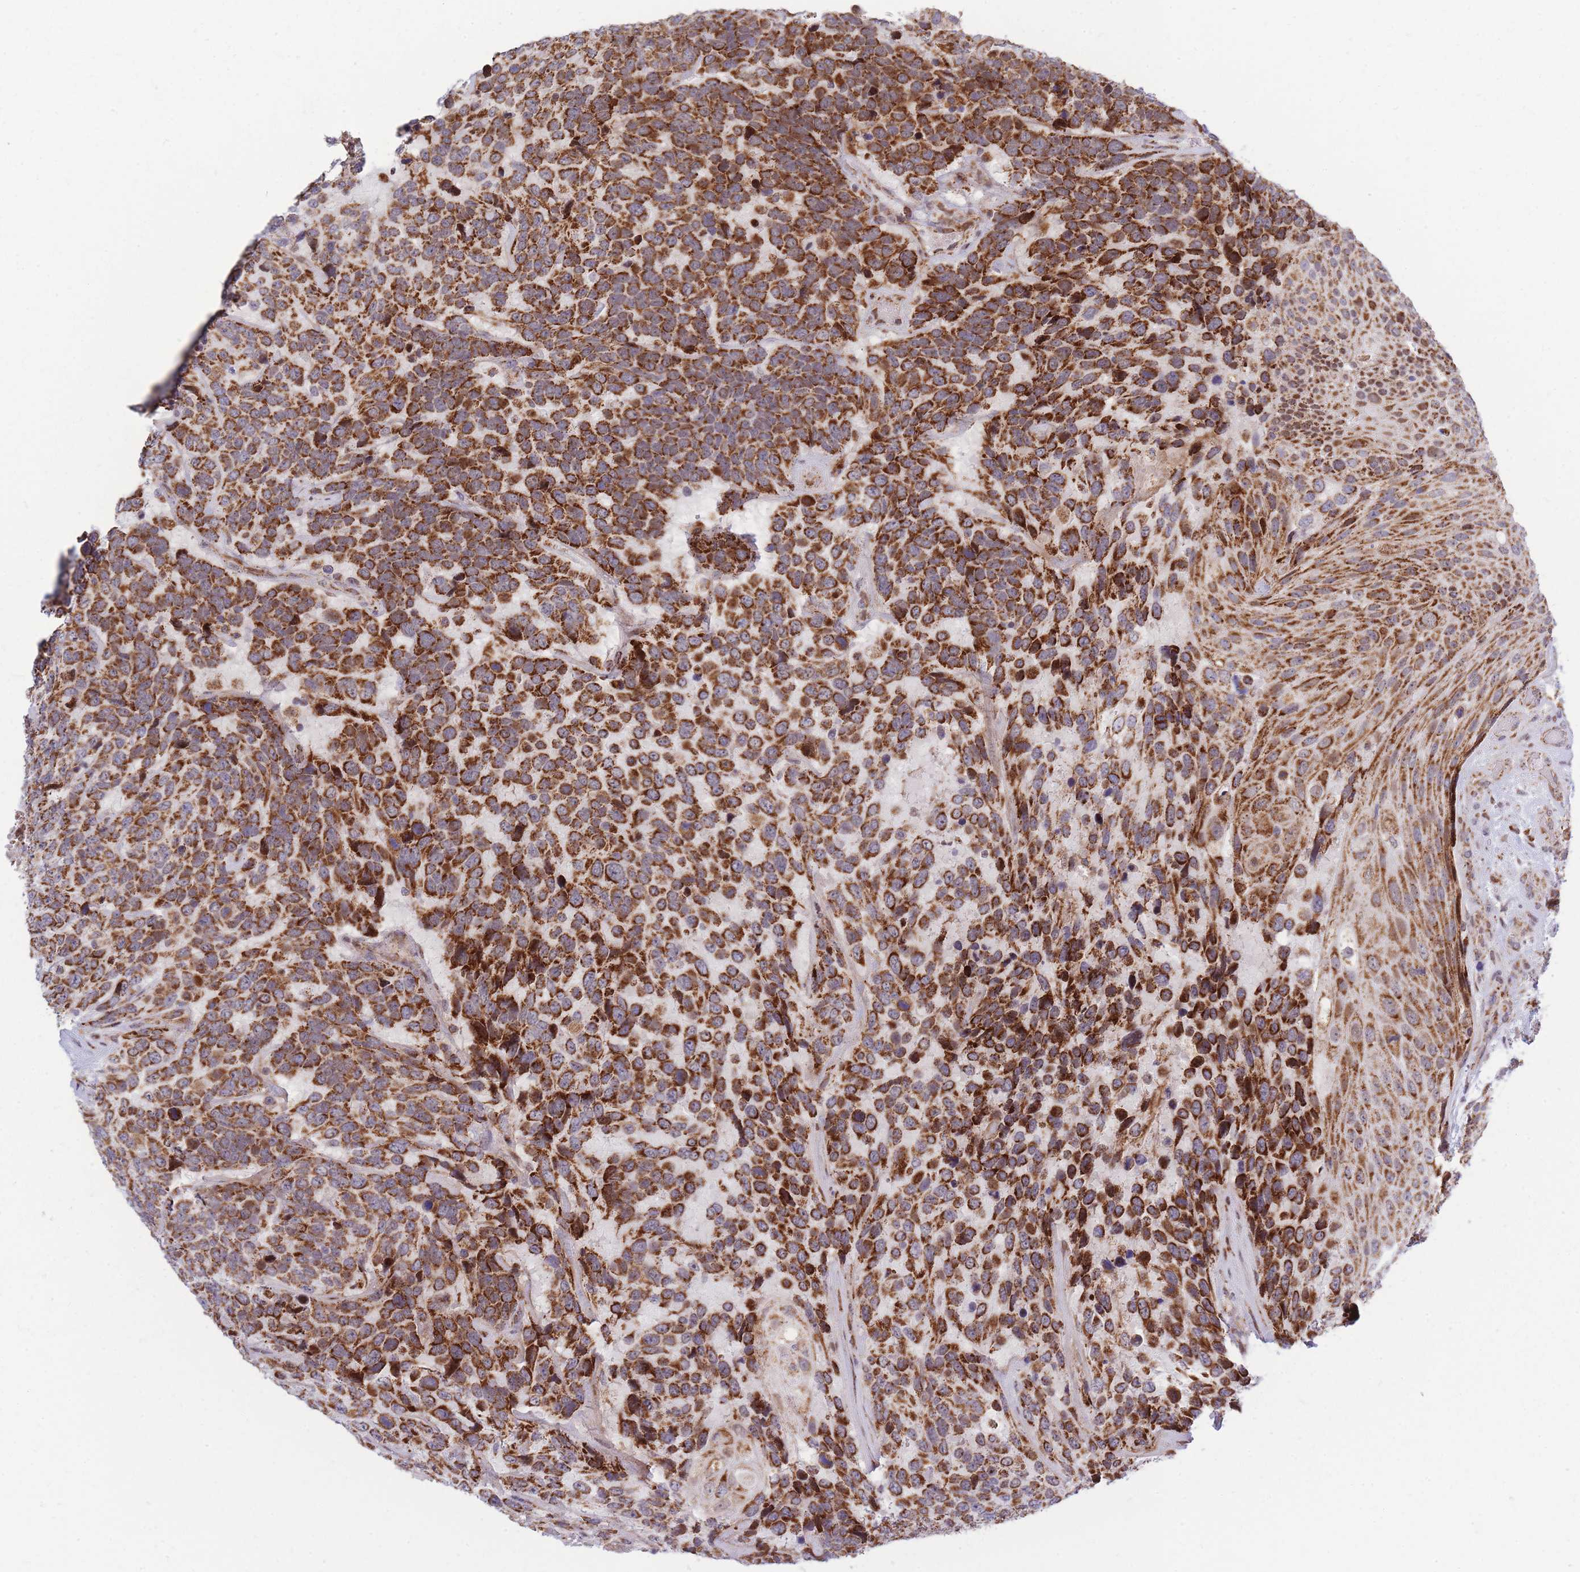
{"staining": {"intensity": "strong", "quantity": ">75%", "location": "cytoplasmic/membranous"}, "tissue": "urothelial cancer", "cell_type": "Tumor cells", "image_type": "cancer", "snomed": [{"axis": "morphology", "description": "Urothelial carcinoma, High grade"}, {"axis": "topography", "description": "Urinary bladder"}], "caption": "Human urothelial cancer stained for a protein (brown) exhibits strong cytoplasmic/membranous positive positivity in about >75% of tumor cells.", "gene": "MOB4", "patient": {"sex": "female", "age": 70}}